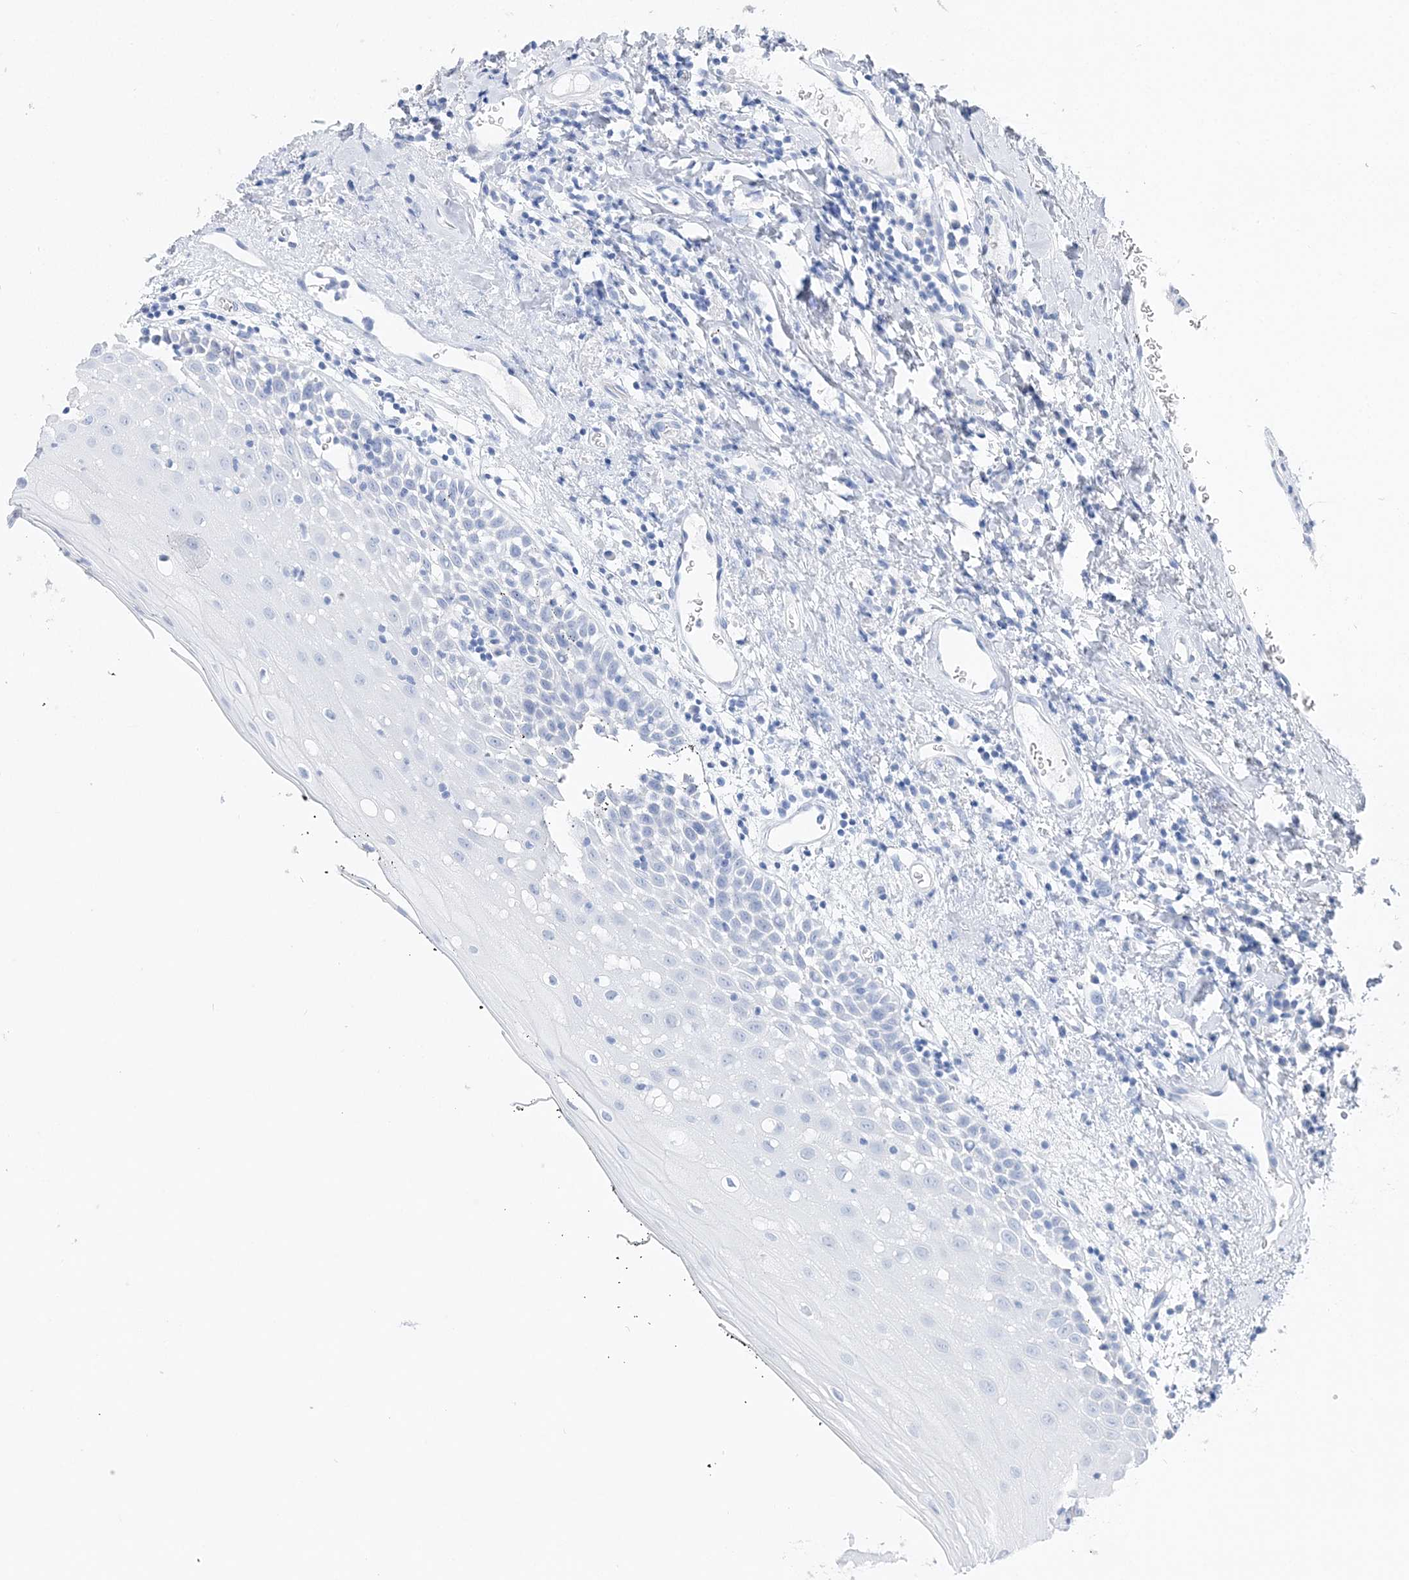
{"staining": {"intensity": "negative", "quantity": "none", "location": "none"}, "tissue": "oral mucosa", "cell_type": "Squamous epithelial cells", "image_type": "normal", "snomed": [{"axis": "morphology", "description": "Normal tissue, NOS"}, {"axis": "topography", "description": "Oral tissue"}], "caption": "Normal oral mucosa was stained to show a protein in brown. There is no significant positivity in squamous epithelial cells. (DAB (3,3'-diaminobenzidine) immunohistochemistry (IHC) visualized using brightfield microscopy, high magnification).", "gene": "TSPYL6", "patient": {"sex": "male", "age": 74}}